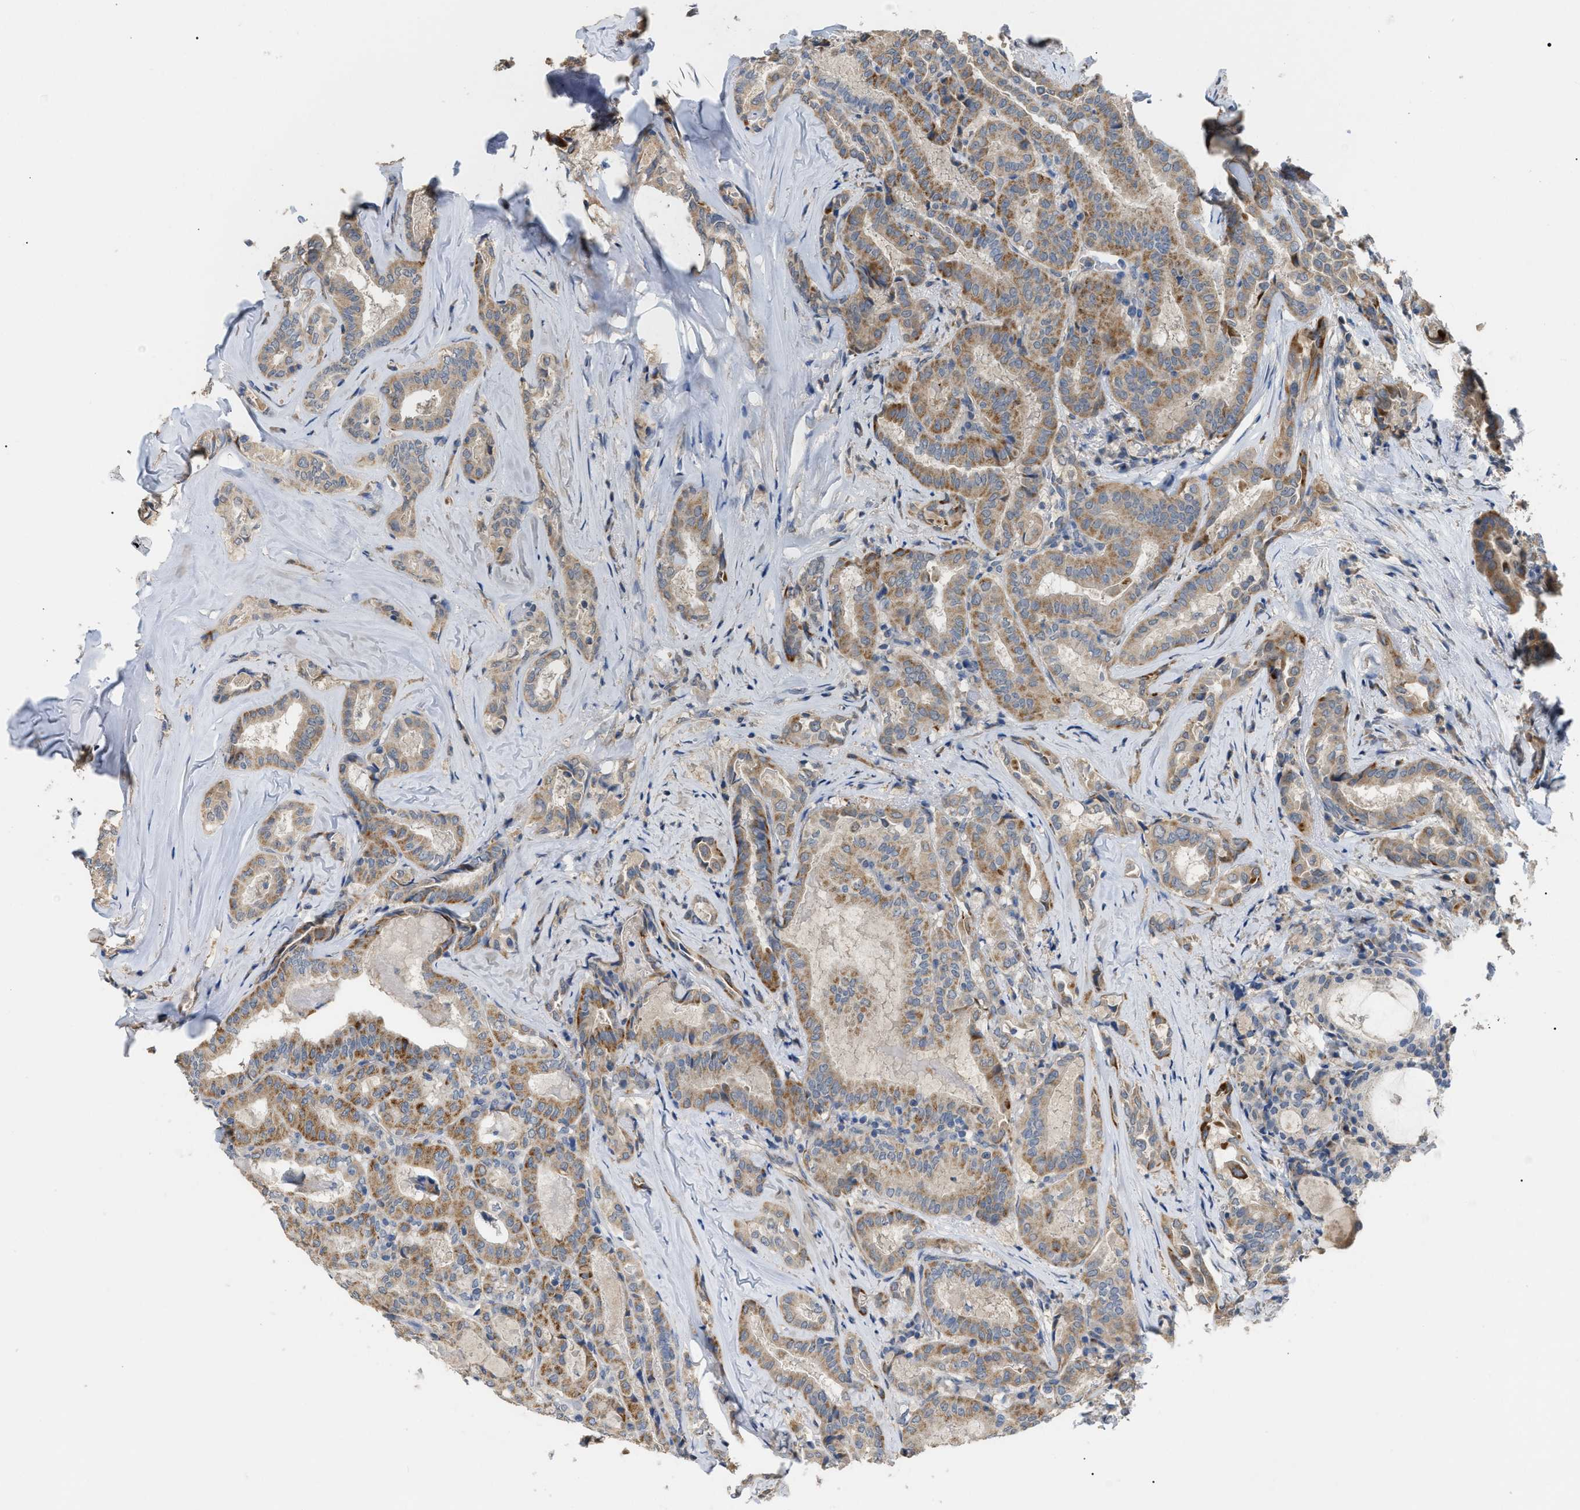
{"staining": {"intensity": "moderate", "quantity": ">75%", "location": "cytoplasmic/membranous"}, "tissue": "thyroid cancer", "cell_type": "Tumor cells", "image_type": "cancer", "snomed": [{"axis": "morphology", "description": "Papillary adenocarcinoma, NOS"}, {"axis": "topography", "description": "Thyroid gland"}], "caption": "Thyroid cancer was stained to show a protein in brown. There is medium levels of moderate cytoplasmic/membranous staining in about >75% of tumor cells.", "gene": "DHX58", "patient": {"sex": "female", "age": 42}}